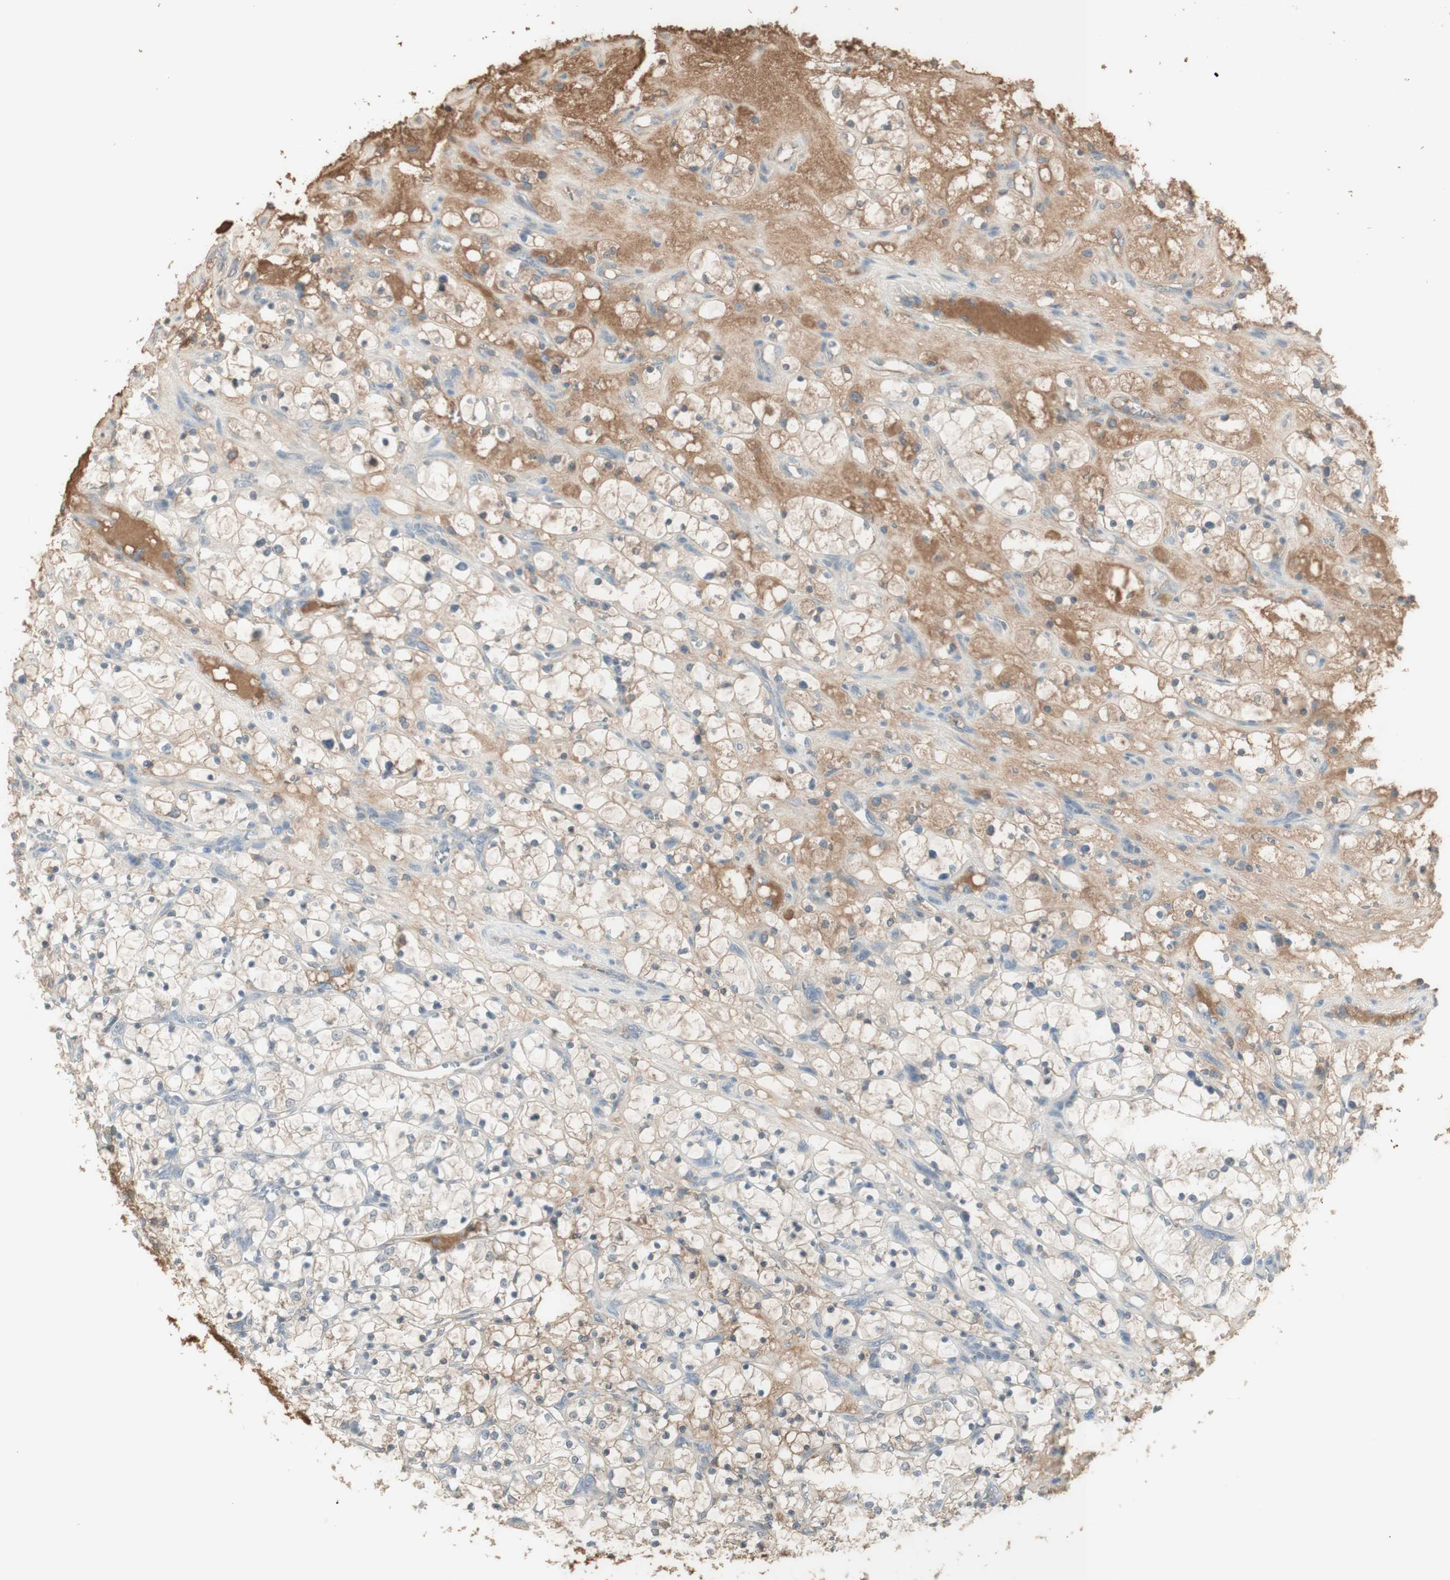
{"staining": {"intensity": "negative", "quantity": "none", "location": "none"}, "tissue": "renal cancer", "cell_type": "Tumor cells", "image_type": "cancer", "snomed": [{"axis": "morphology", "description": "Adenocarcinoma, NOS"}, {"axis": "topography", "description": "Kidney"}], "caption": "Tumor cells are negative for brown protein staining in renal cancer. (Stains: DAB (3,3'-diaminobenzidine) immunohistochemistry (IHC) with hematoxylin counter stain, Microscopy: brightfield microscopy at high magnification).", "gene": "IFNG", "patient": {"sex": "female", "age": 69}}